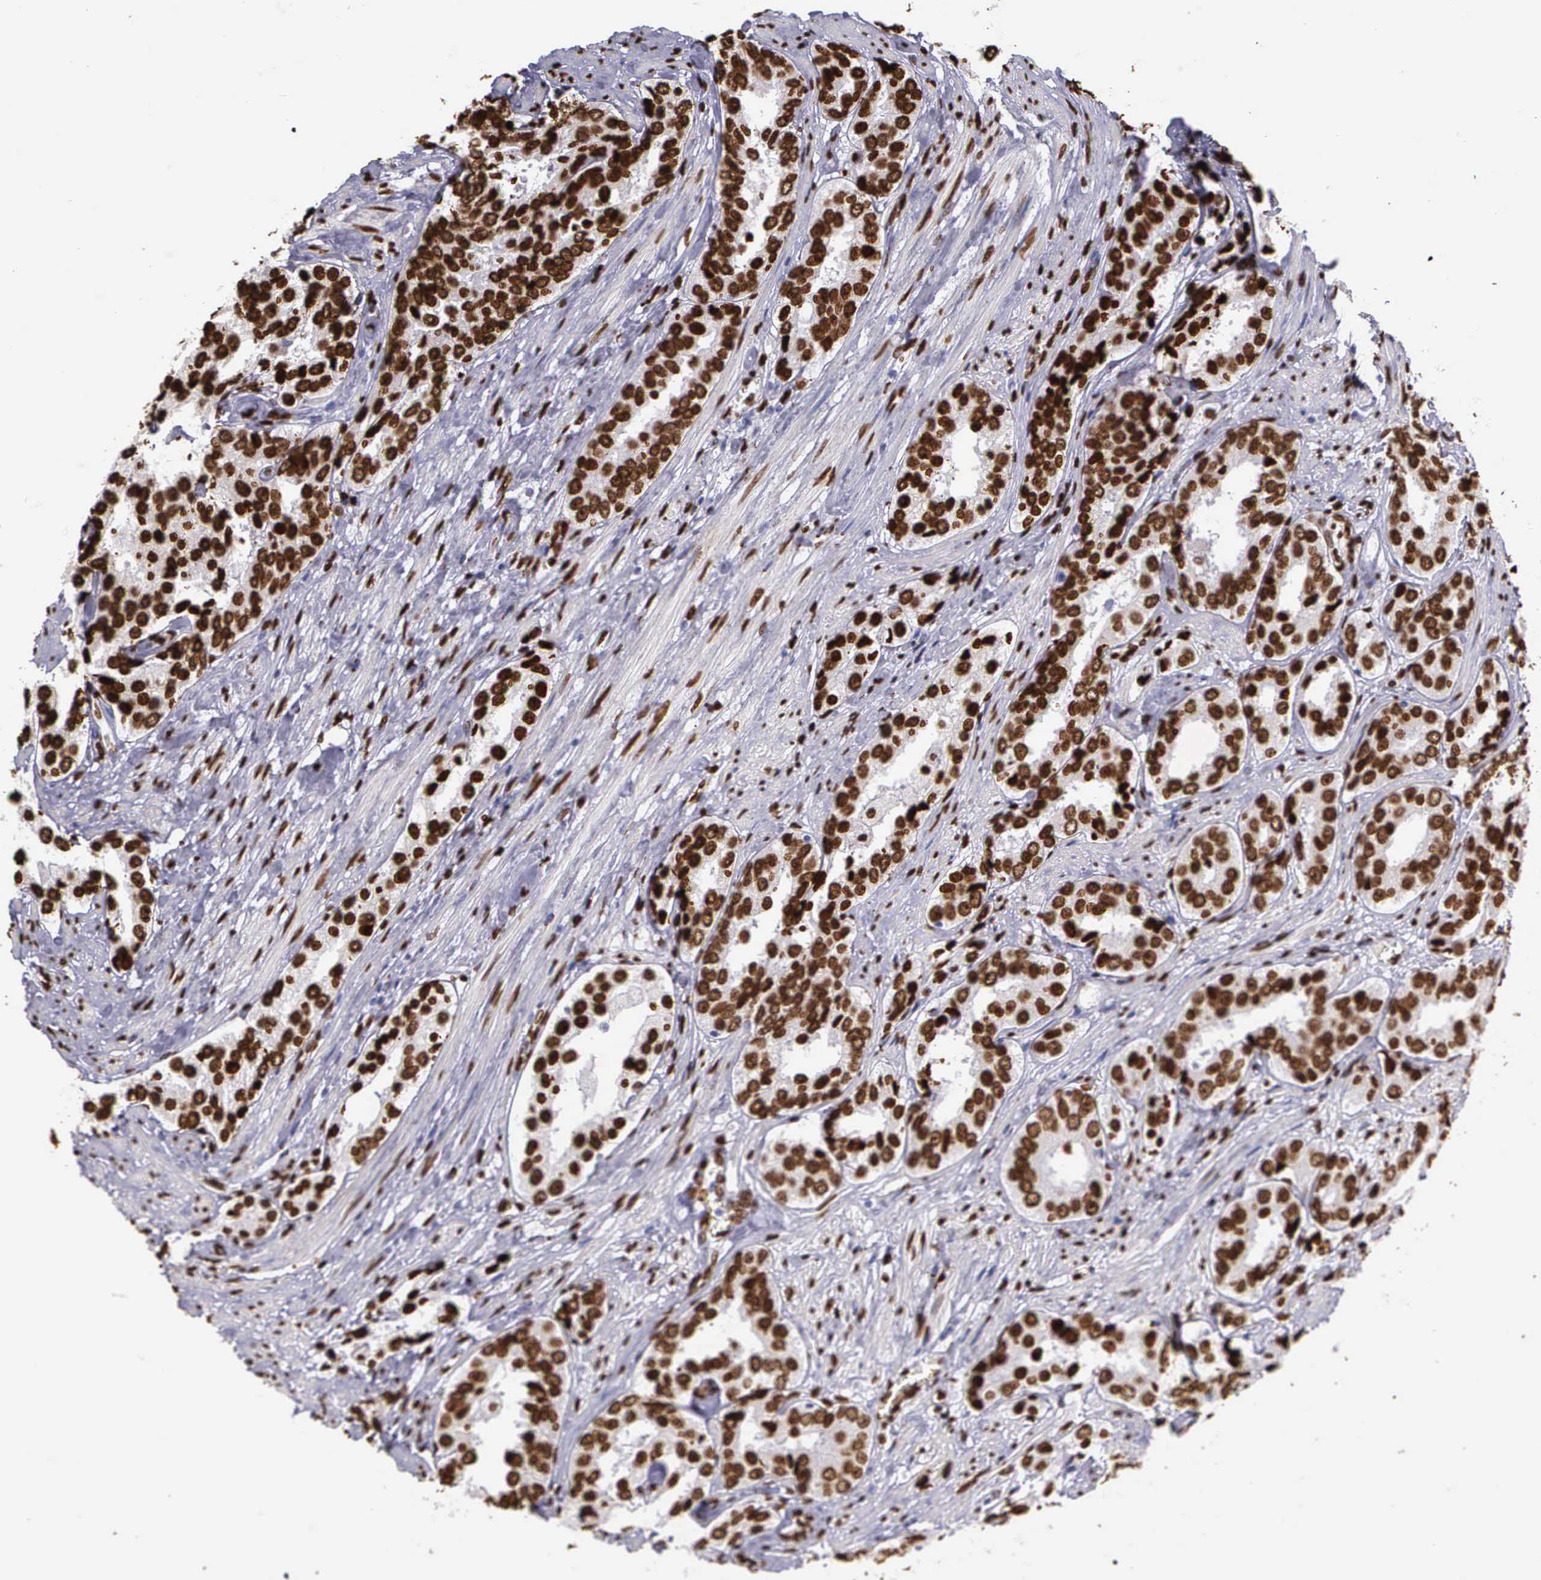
{"staining": {"intensity": "strong", "quantity": ">75%", "location": "nuclear"}, "tissue": "prostate cancer", "cell_type": "Tumor cells", "image_type": "cancer", "snomed": [{"axis": "morphology", "description": "Adenocarcinoma, Medium grade"}, {"axis": "topography", "description": "Prostate"}], "caption": "Immunohistochemistry (IHC) histopathology image of human medium-grade adenocarcinoma (prostate) stained for a protein (brown), which demonstrates high levels of strong nuclear expression in about >75% of tumor cells.", "gene": "H1-0", "patient": {"sex": "male", "age": 73}}